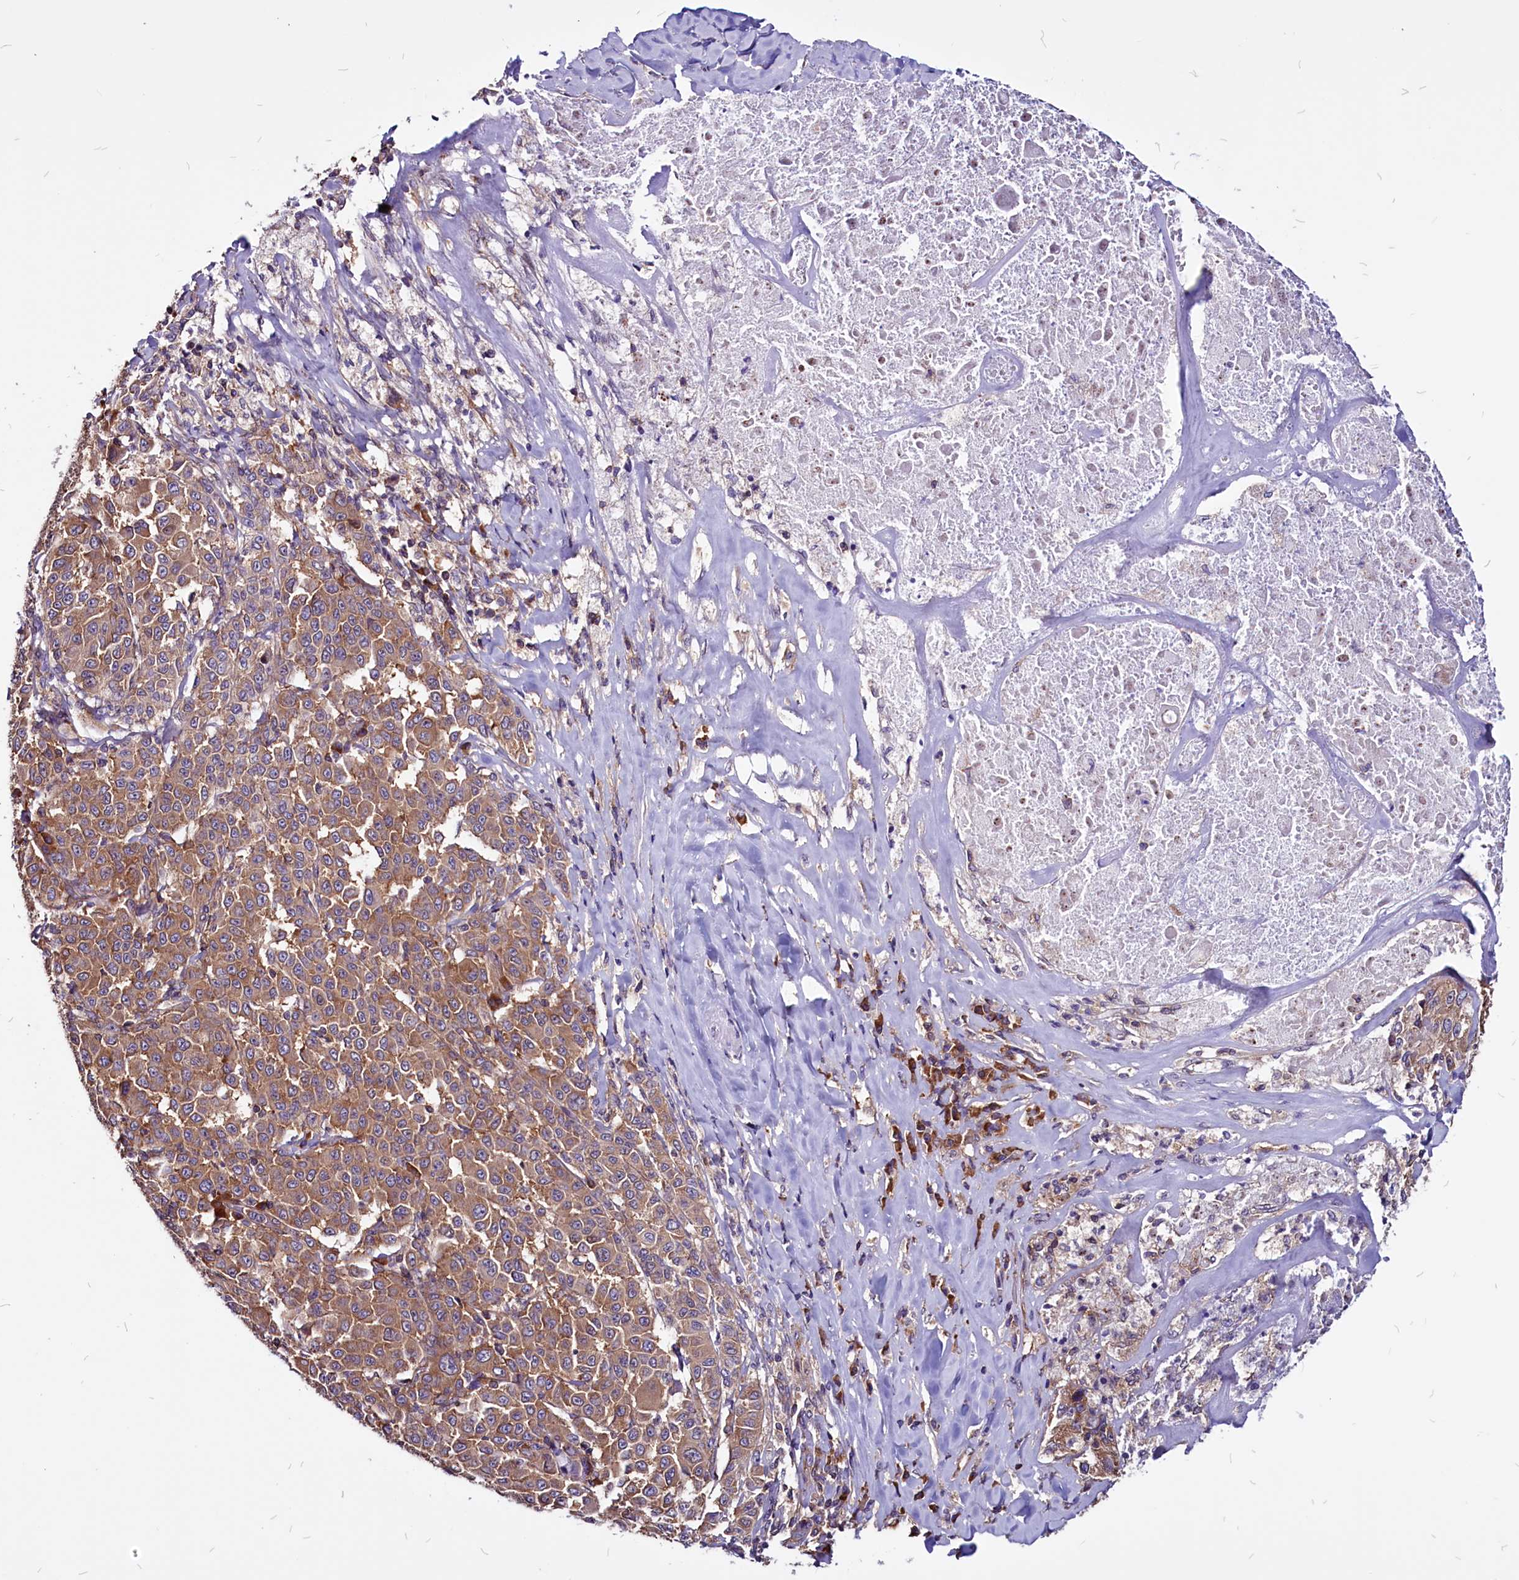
{"staining": {"intensity": "moderate", "quantity": ">75%", "location": "cytoplasmic/membranous"}, "tissue": "melanoma", "cell_type": "Tumor cells", "image_type": "cancer", "snomed": [{"axis": "morphology", "description": "Malignant melanoma, Metastatic site"}, {"axis": "topography", "description": "Lymph node"}], "caption": "A histopathology image of malignant melanoma (metastatic site) stained for a protein shows moderate cytoplasmic/membranous brown staining in tumor cells.", "gene": "EIF3G", "patient": {"sex": "male", "age": 62}}